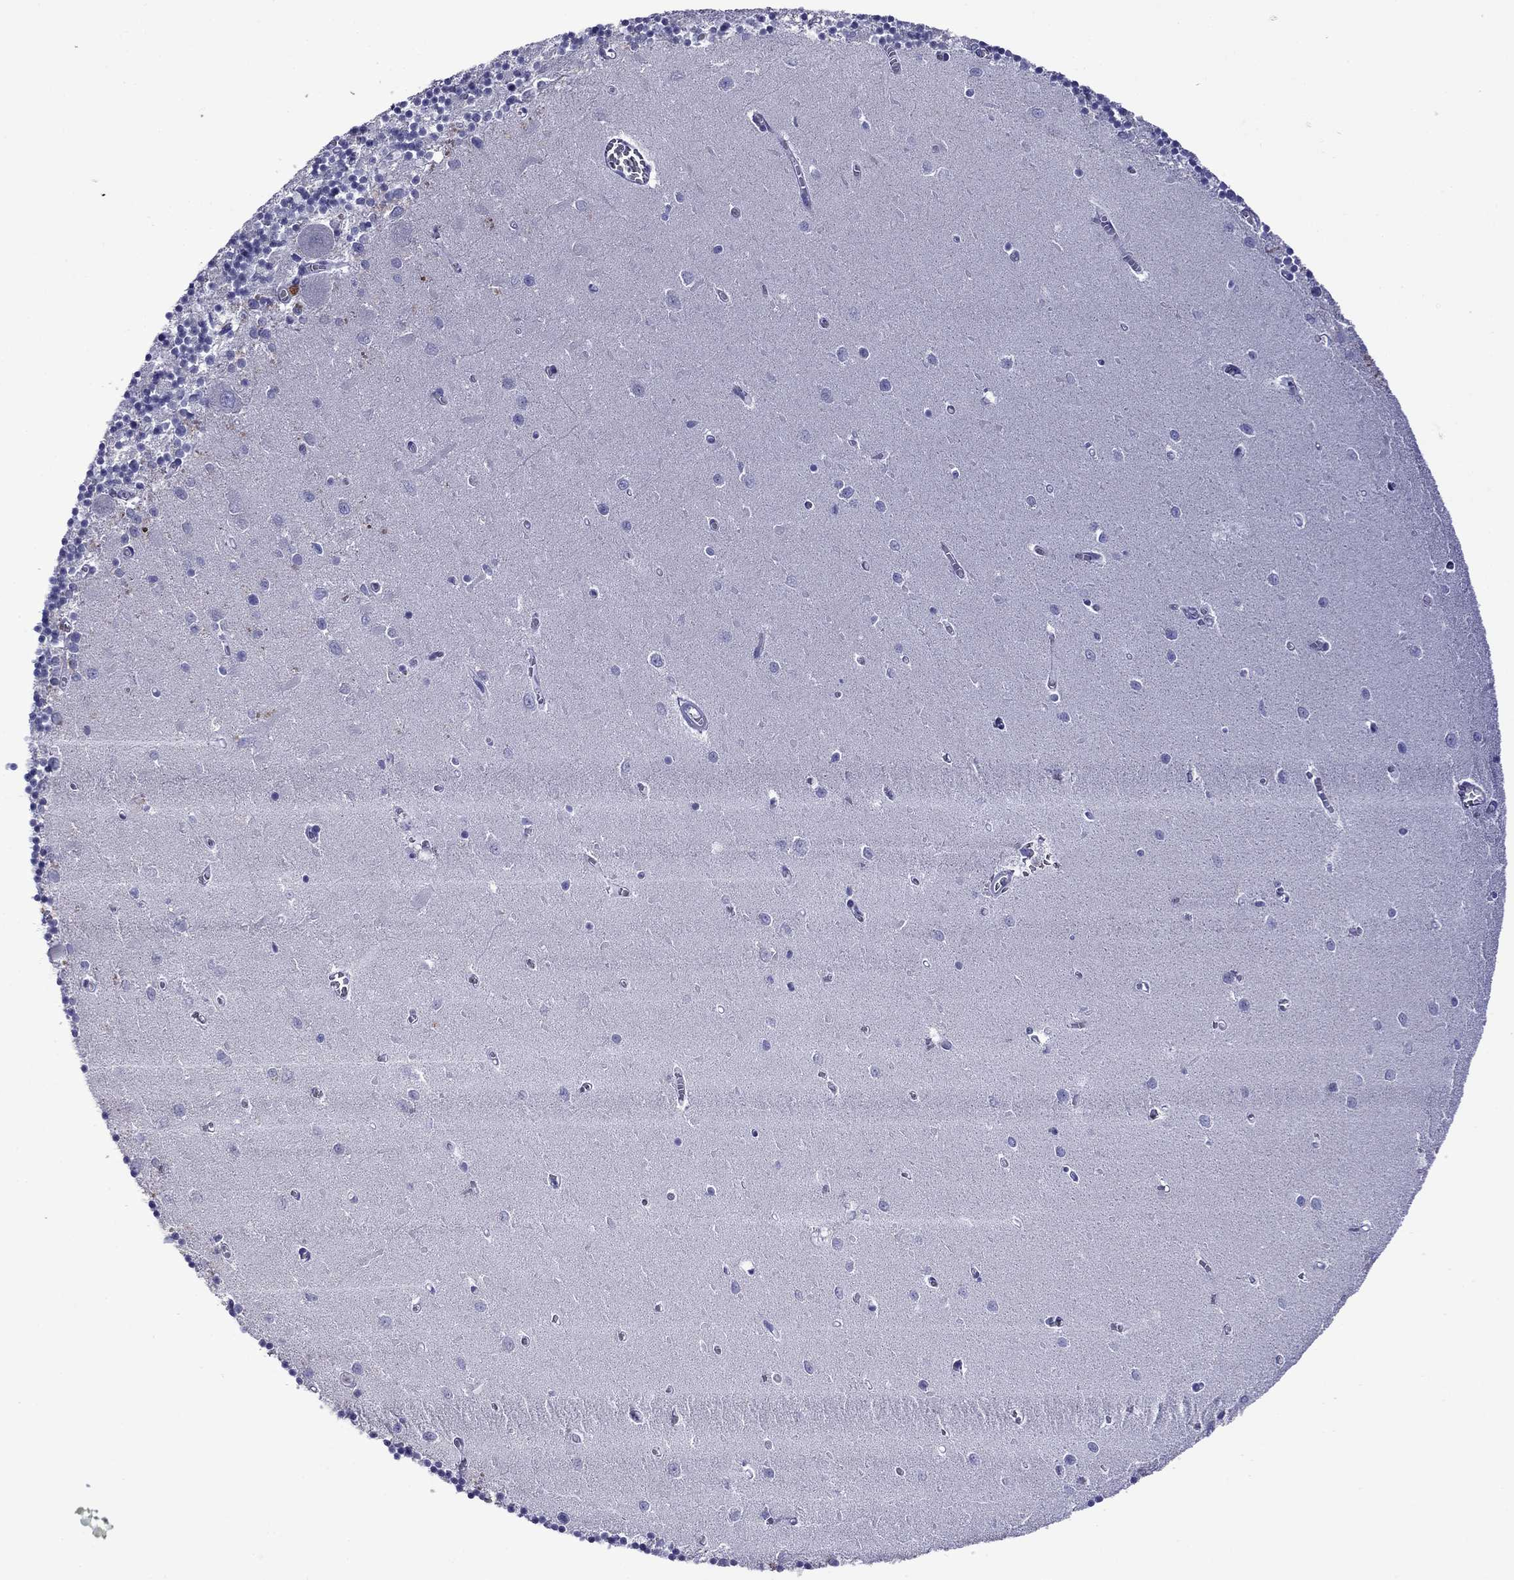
{"staining": {"intensity": "negative", "quantity": "none", "location": "none"}, "tissue": "cerebellum", "cell_type": "Cells in granular layer", "image_type": "normal", "snomed": [{"axis": "morphology", "description": "Normal tissue, NOS"}, {"axis": "topography", "description": "Cerebellum"}], "caption": "Cells in granular layer are negative for protein expression in unremarkable human cerebellum. The staining was performed using DAB to visualize the protein expression in brown, while the nuclei were stained in blue with hematoxylin (Magnification: 20x).", "gene": "STAR", "patient": {"sex": "female", "age": 64}}